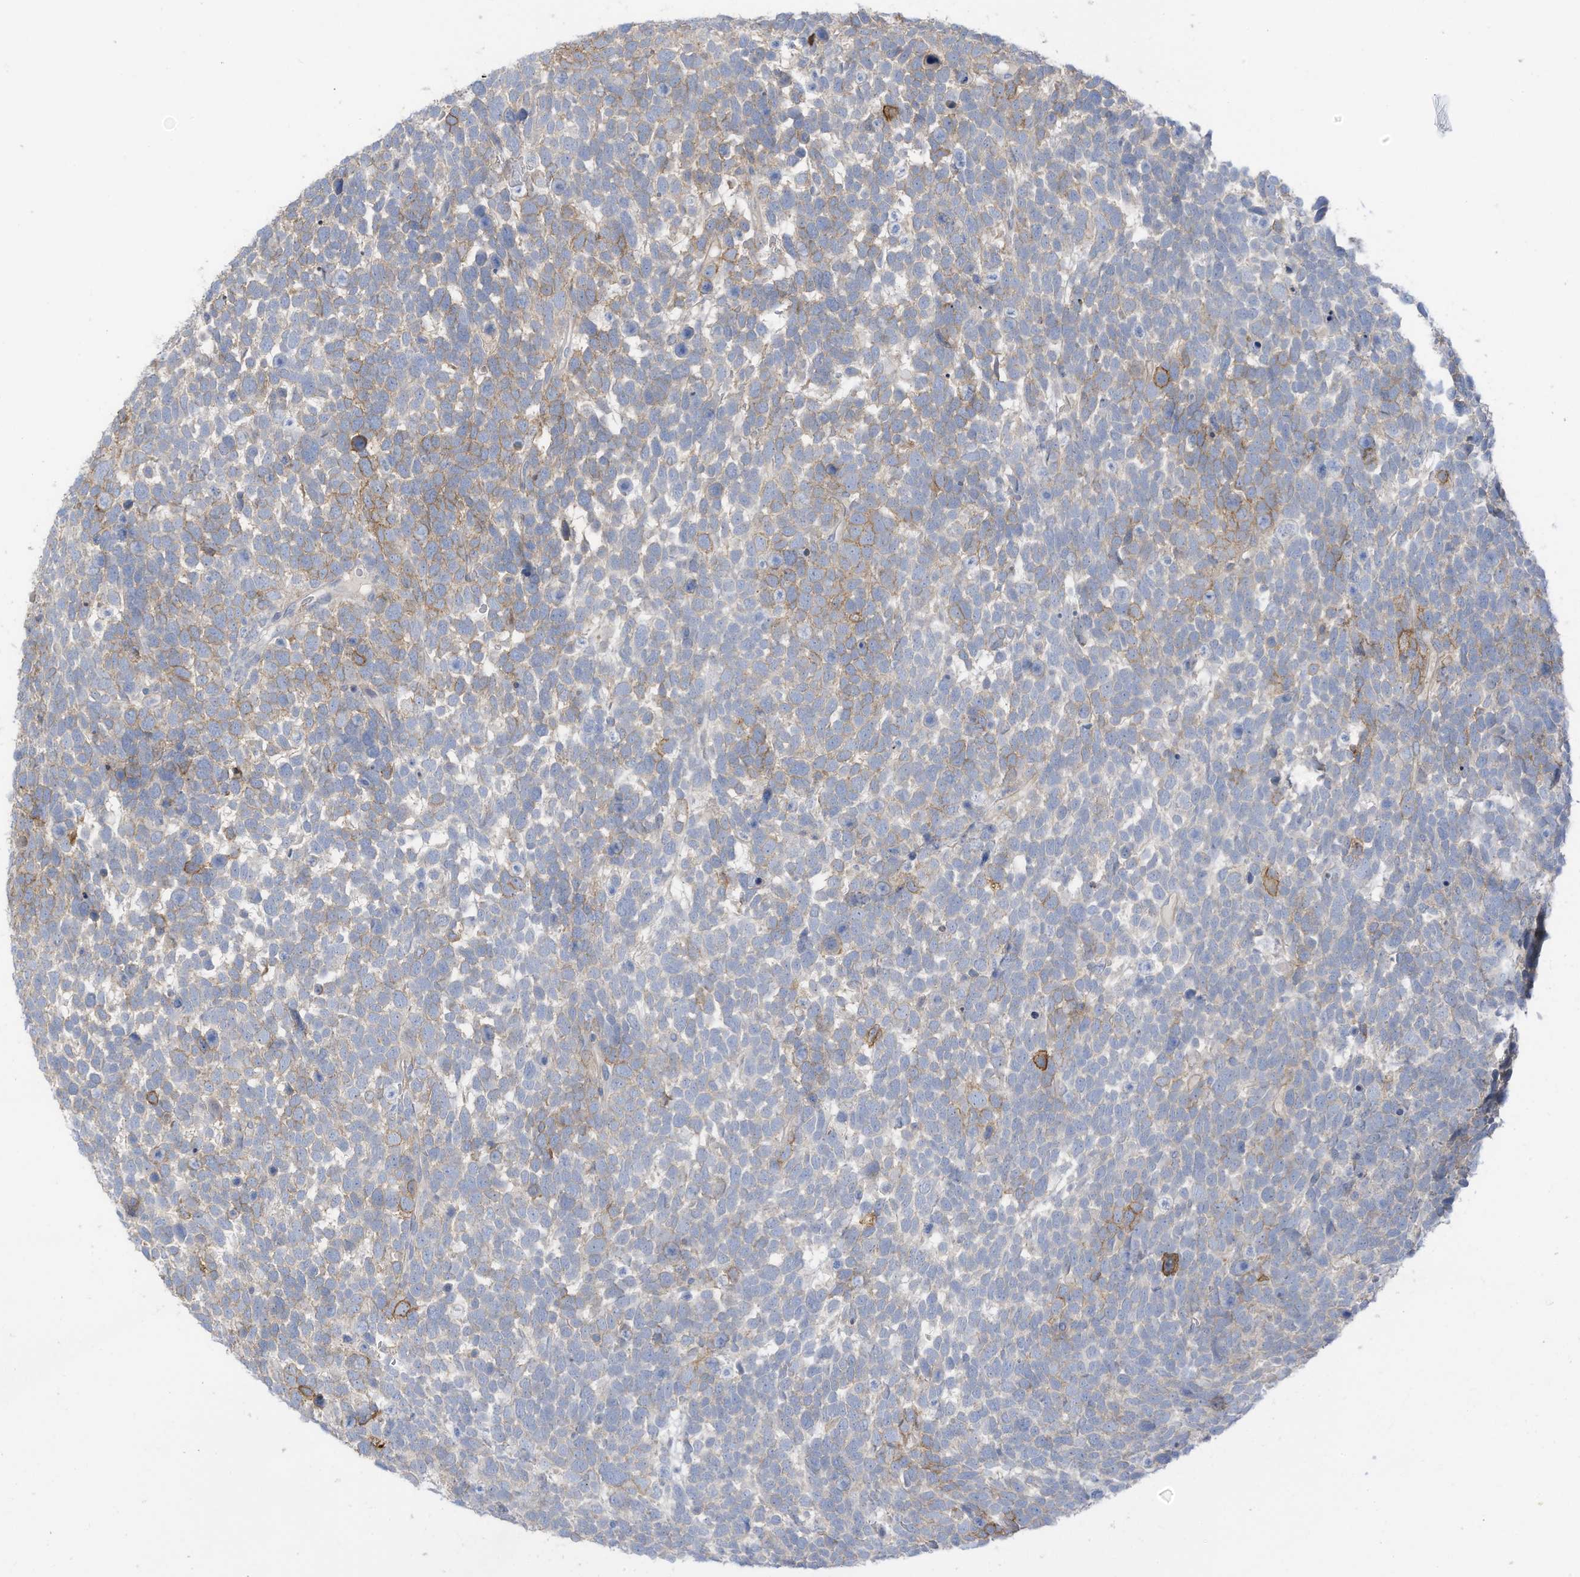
{"staining": {"intensity": "moderate", "quantity": "25%-75%", "location": "cytoplasmic/membranous"}, "tissue": "urothelial cancer", "cell_type": "Tumor cells", "image_type": "cancer", "snomed": [{"axis": "morphology", "description": "Urothelial carcinoma, High grade"}, {"axis": "topography", "description": "Urinary bladder"}], "caption": "High-grade urothelial carcinoma stained with immunohistochemistry shows moderate cytoplasmic/membranous positivity in approximately 25%-75% of tumor cells.", "gene": "SLC1A5", "patient": {"sex": "female", "age": 82}}